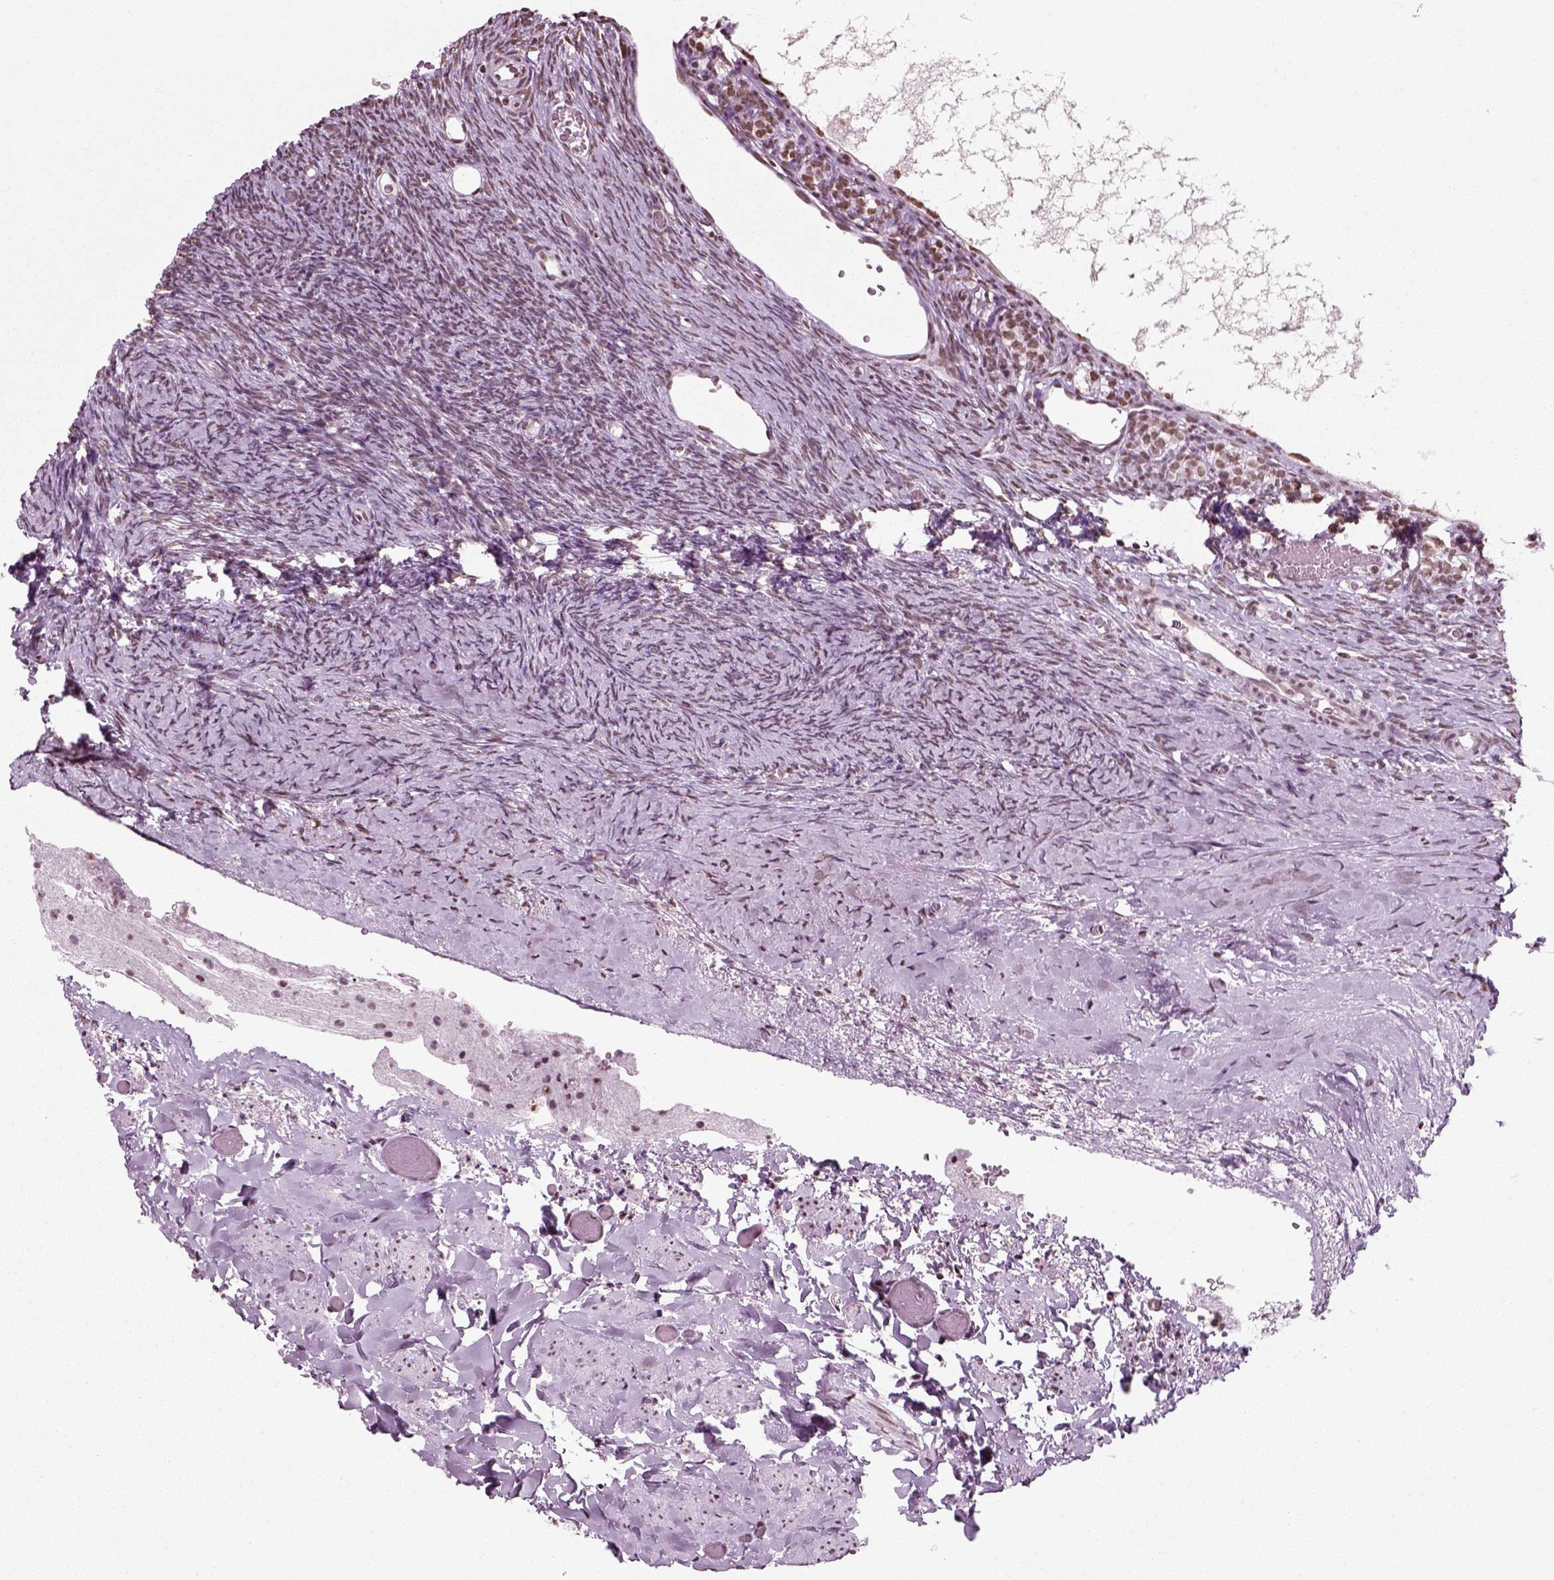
{"staining": {"intensity": "moderate", "quantity": ">75%", "location": "nuclear"}, "tissue": "ovary", "cell_type": "Follicle cells", "image_type": "normal", "snomed": [{"axis": "morphology", "description": "Normal tissue, NOS"}, {"axis": "topography", "description": "Ovary"}], "caption": "IHC of benign human ovary exhibits medium levels of moderate nuclear expression in approximately >75% of follicle cells. The staining is performed using DAB (3,3'-diaminobenzidine) brown chromogen to label protein expression. The nuclei are counter-stained blue using hematoxylin.", "gene": "POLR1H", "patient": {"sex": "female", "age": 39}}